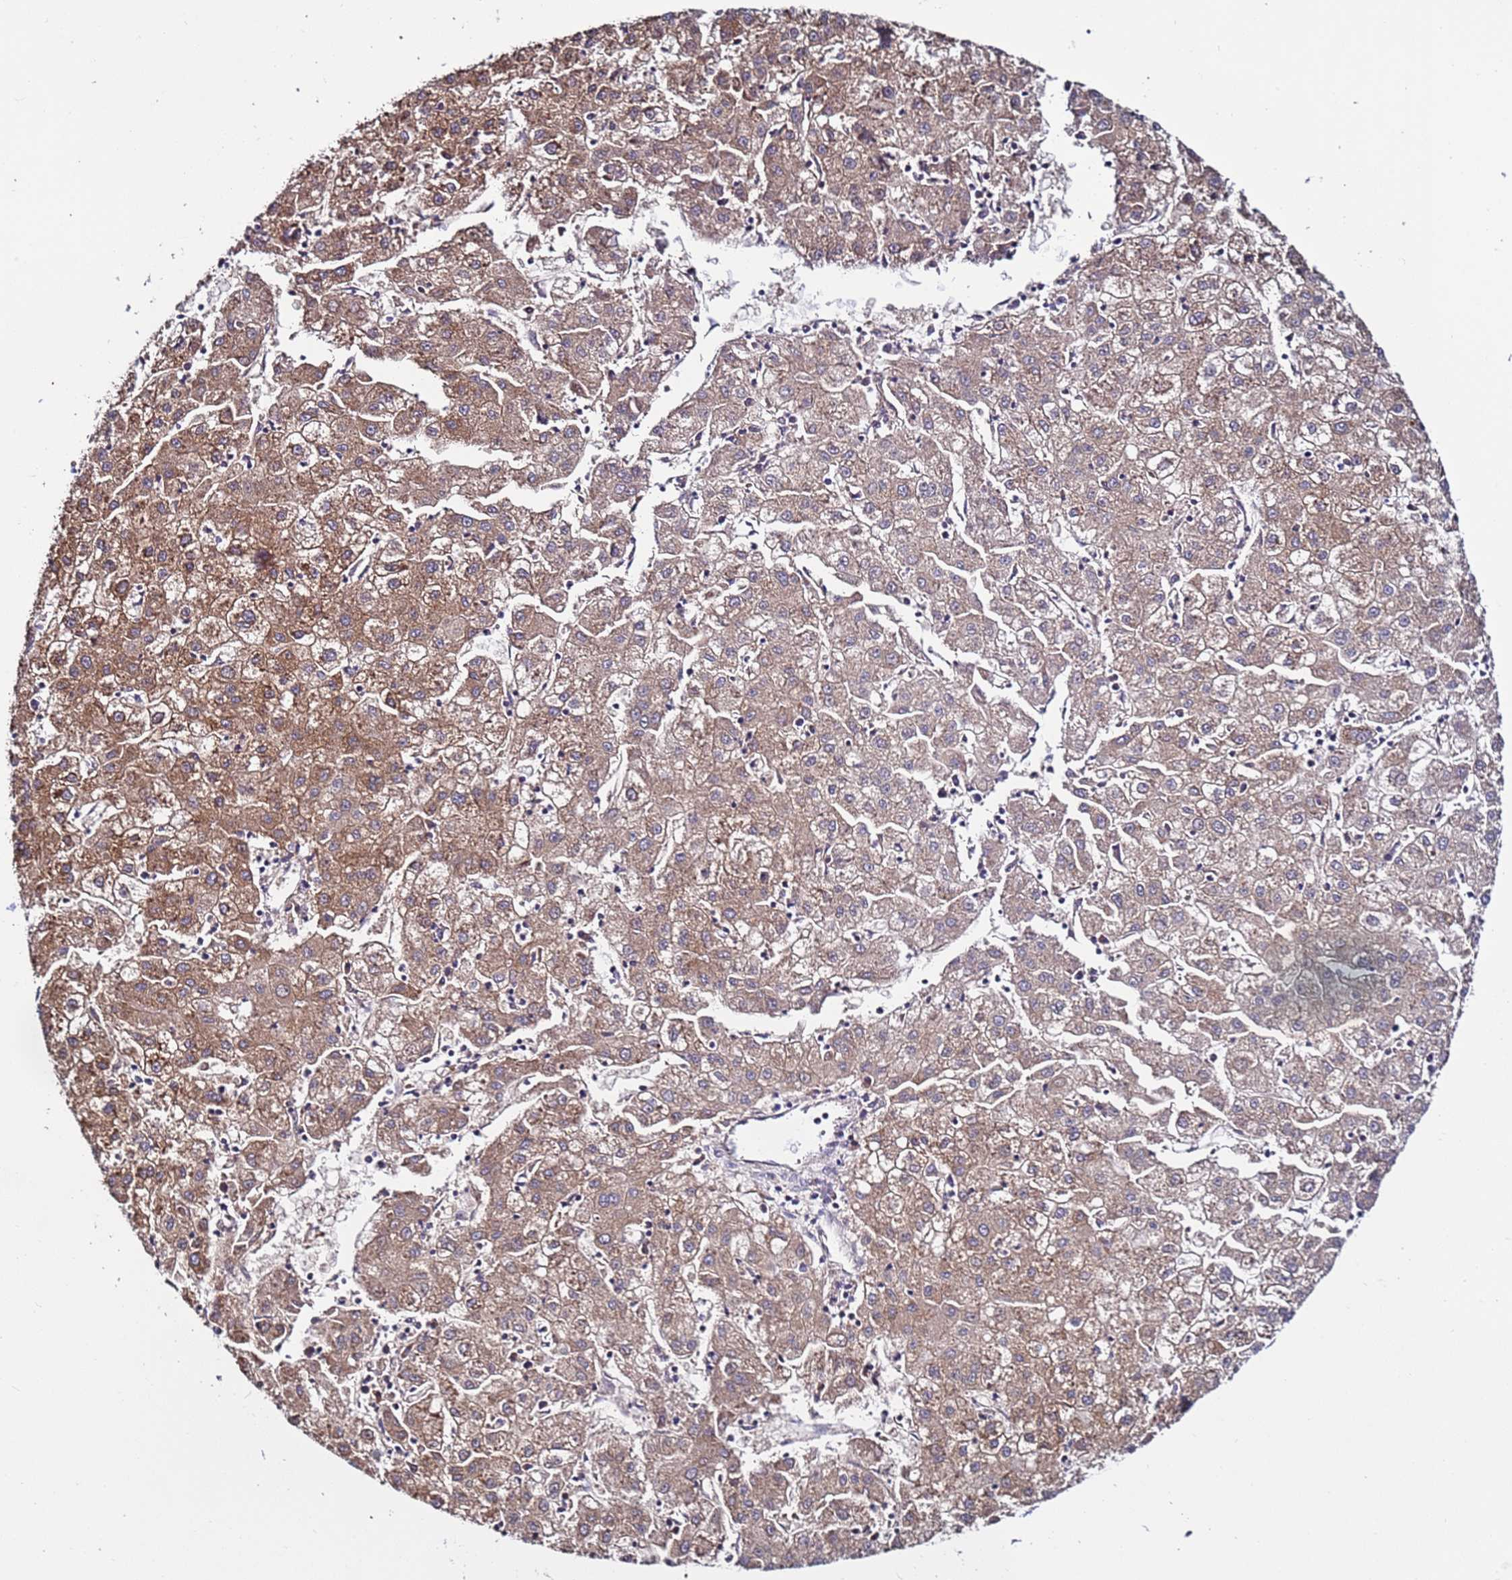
{"staining": {"intensity": "moderate", "quantity": ">75%", "location": "cytoplasmic/membranous"}, "tissue": "liver cancer", "cell_type": "Tumor cells", "image_type": "cancer", "snomed": [{"axis": "morphology", "description": "Carcinoma, Hepatocellular, NOS"}, {"axis": "topography", "description": "Liver"}], "caption": "Liver hepatocellular carcinoma stained with a brown dye demonstrates moderate cytoplasmic/membranous positive positivity in approximately >75% of tumor cells.", "gene": "TMEM176B", "patient": {"sex": "male", "age": 72}}